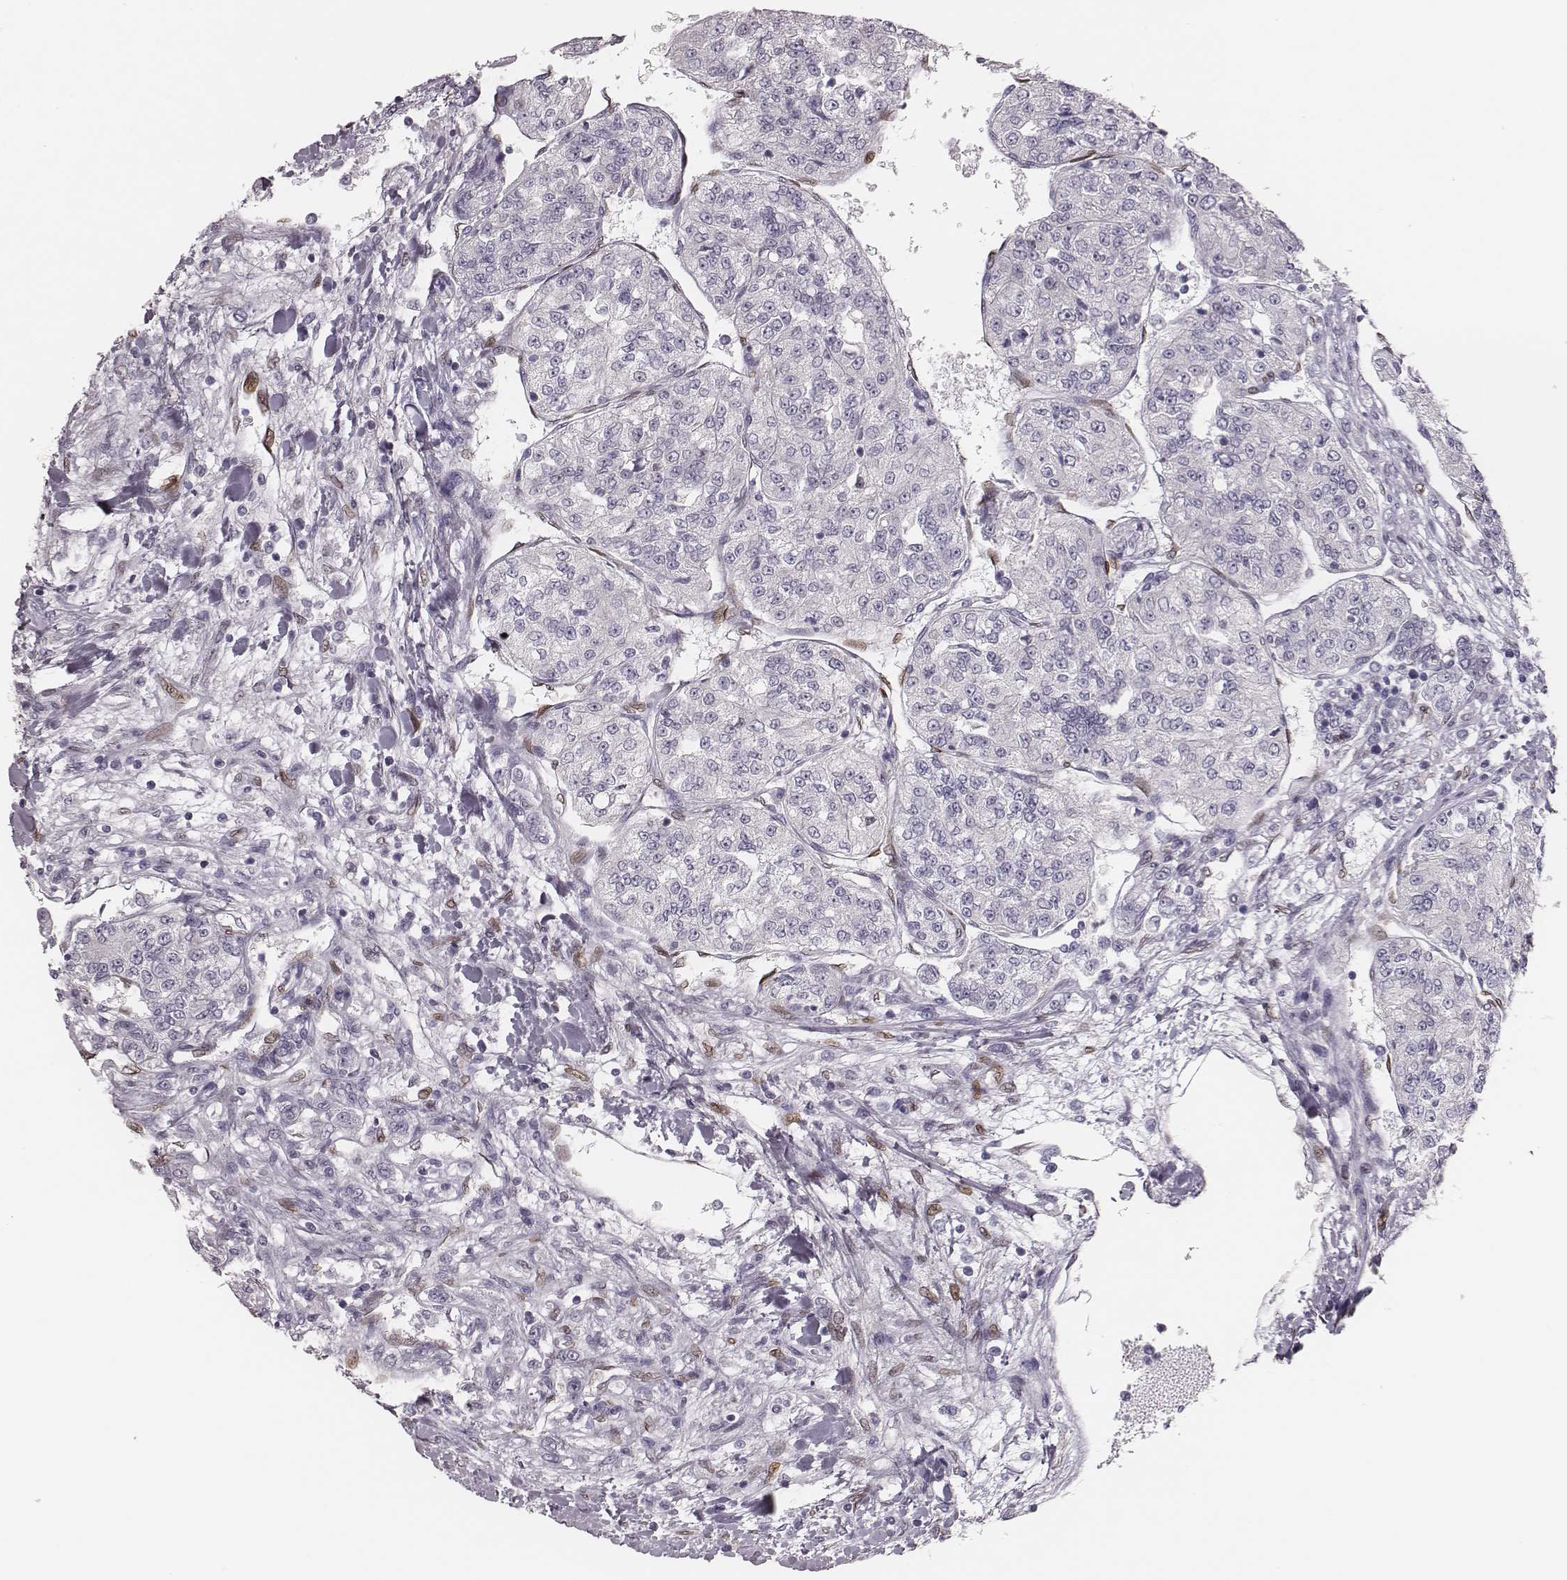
{"staining": {"intensity": "negative", "quantity": "none", "location": "none"}, "tissue": "renal cancer", "cell_type": "Tumor cells", "image_type": "cancer", "snomed": [{"axis": "morphology", "description": "Adenocarcinoma, NOS"}, {"axis": "topography", "description": "Kidney"}], "caption": "Immunohistochemical staining of adenocarcinoma (renal) reveals no significant staining in tumor cells.", "gene": "ADGRF4", "patient": {"sex": "female", "age": 63}}